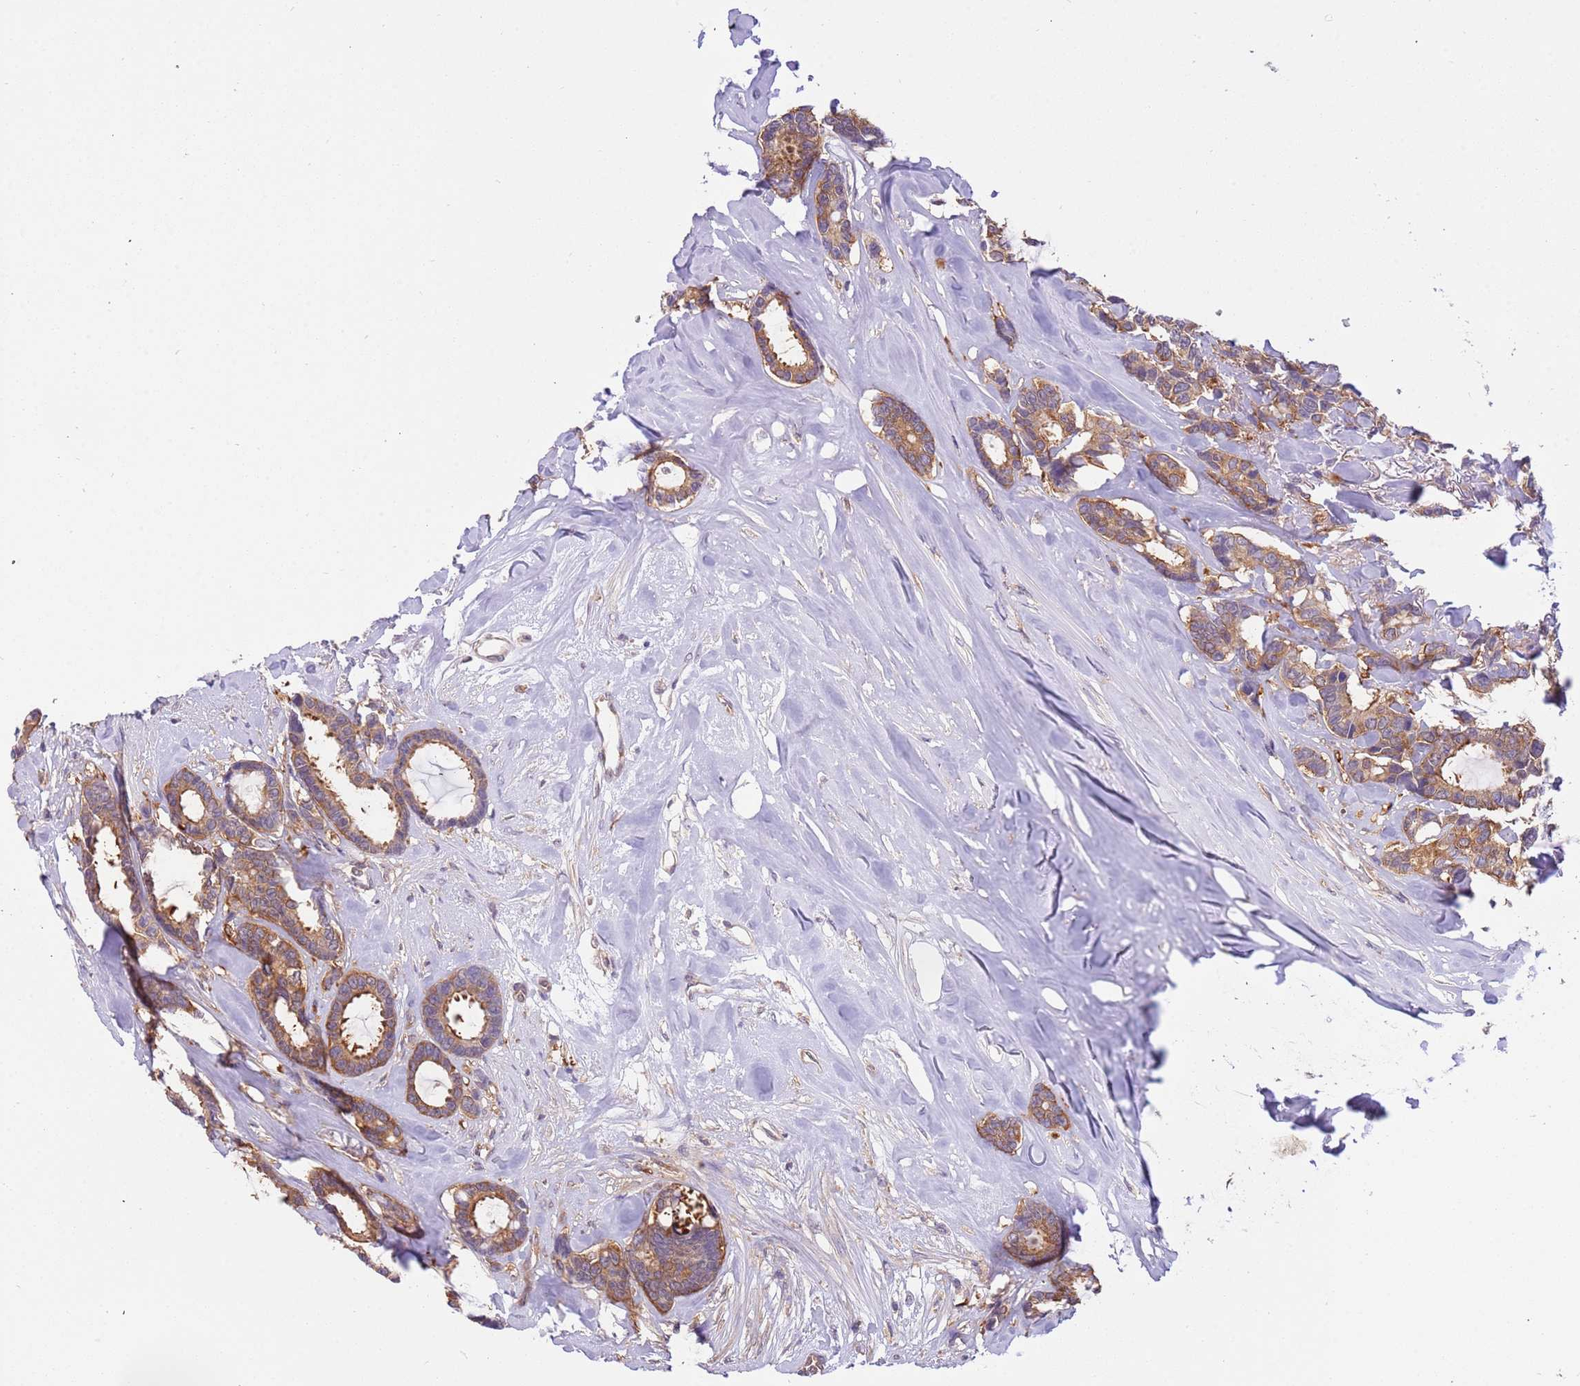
{"staining": {"intensity": "moderate", "quantity": ">75%", "location": "cytoplasmic/membranous"}, "tissue": "breast cancer", "cell_type": "Tumor cells", "image_type": "cancer", "snomed": [{"axis": "morphology", "description": "Duct carcinoma"}, {"axis": "topography", "description": "Breast"}], "caption": "Immunohistochemistry staining of breast infiltrating ductal carcinoma, which displays medium levels of moderate cytoplasmic/membranous staining in about >75% of tumor cells indicating moderate cytoplasmic/membranous protein expression. The staining was performed using DAB (3,3'-diaminobenzidine) (brown) for protein detection and nuclei were counterstained in hematoxylin (blue).", "gene": "STIP1", "patient": {"sex": "female", "age": 87}}